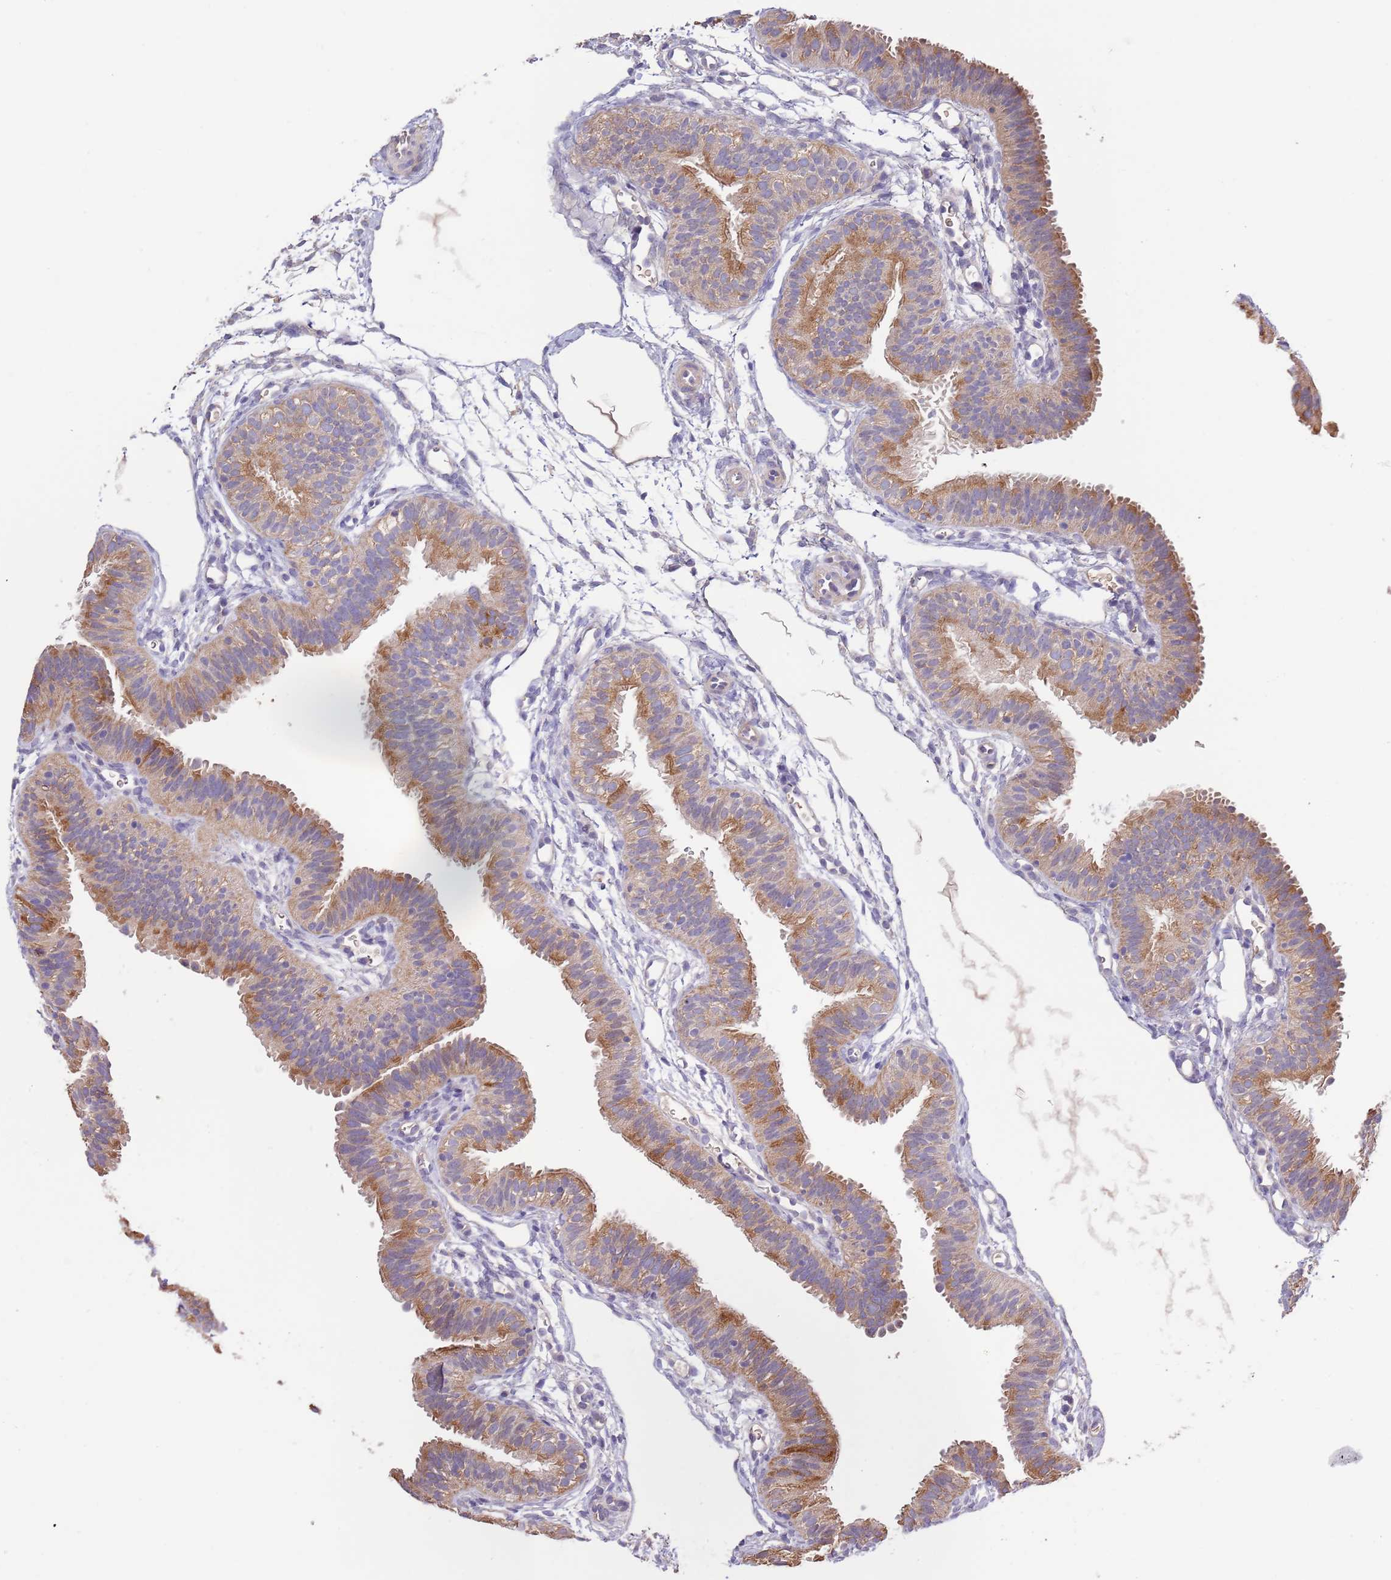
{"staining": {"intensity": "moderate", "quantity": ">75%", "location": "cytoplasmic/membranous"}, "tissue": "fallopian tube", "cell_type": "Glandular cells", "image_type": "normal", "snomed": [{"axis": "morphology", "description": "Normal tissue, NOS"}, {"axis": "topography", "description": "Fallopian tube"}], "caption": "IHC (DAB) staining of benign fallopian tube demonstrates moderate cytoplasmic/membranous protein positivity in about >75% of glandular cells. (IHC, brightfield microscopy, high magnification).", "gene": "LIPJ", "patient": {"sex": "female", "age": 35}}